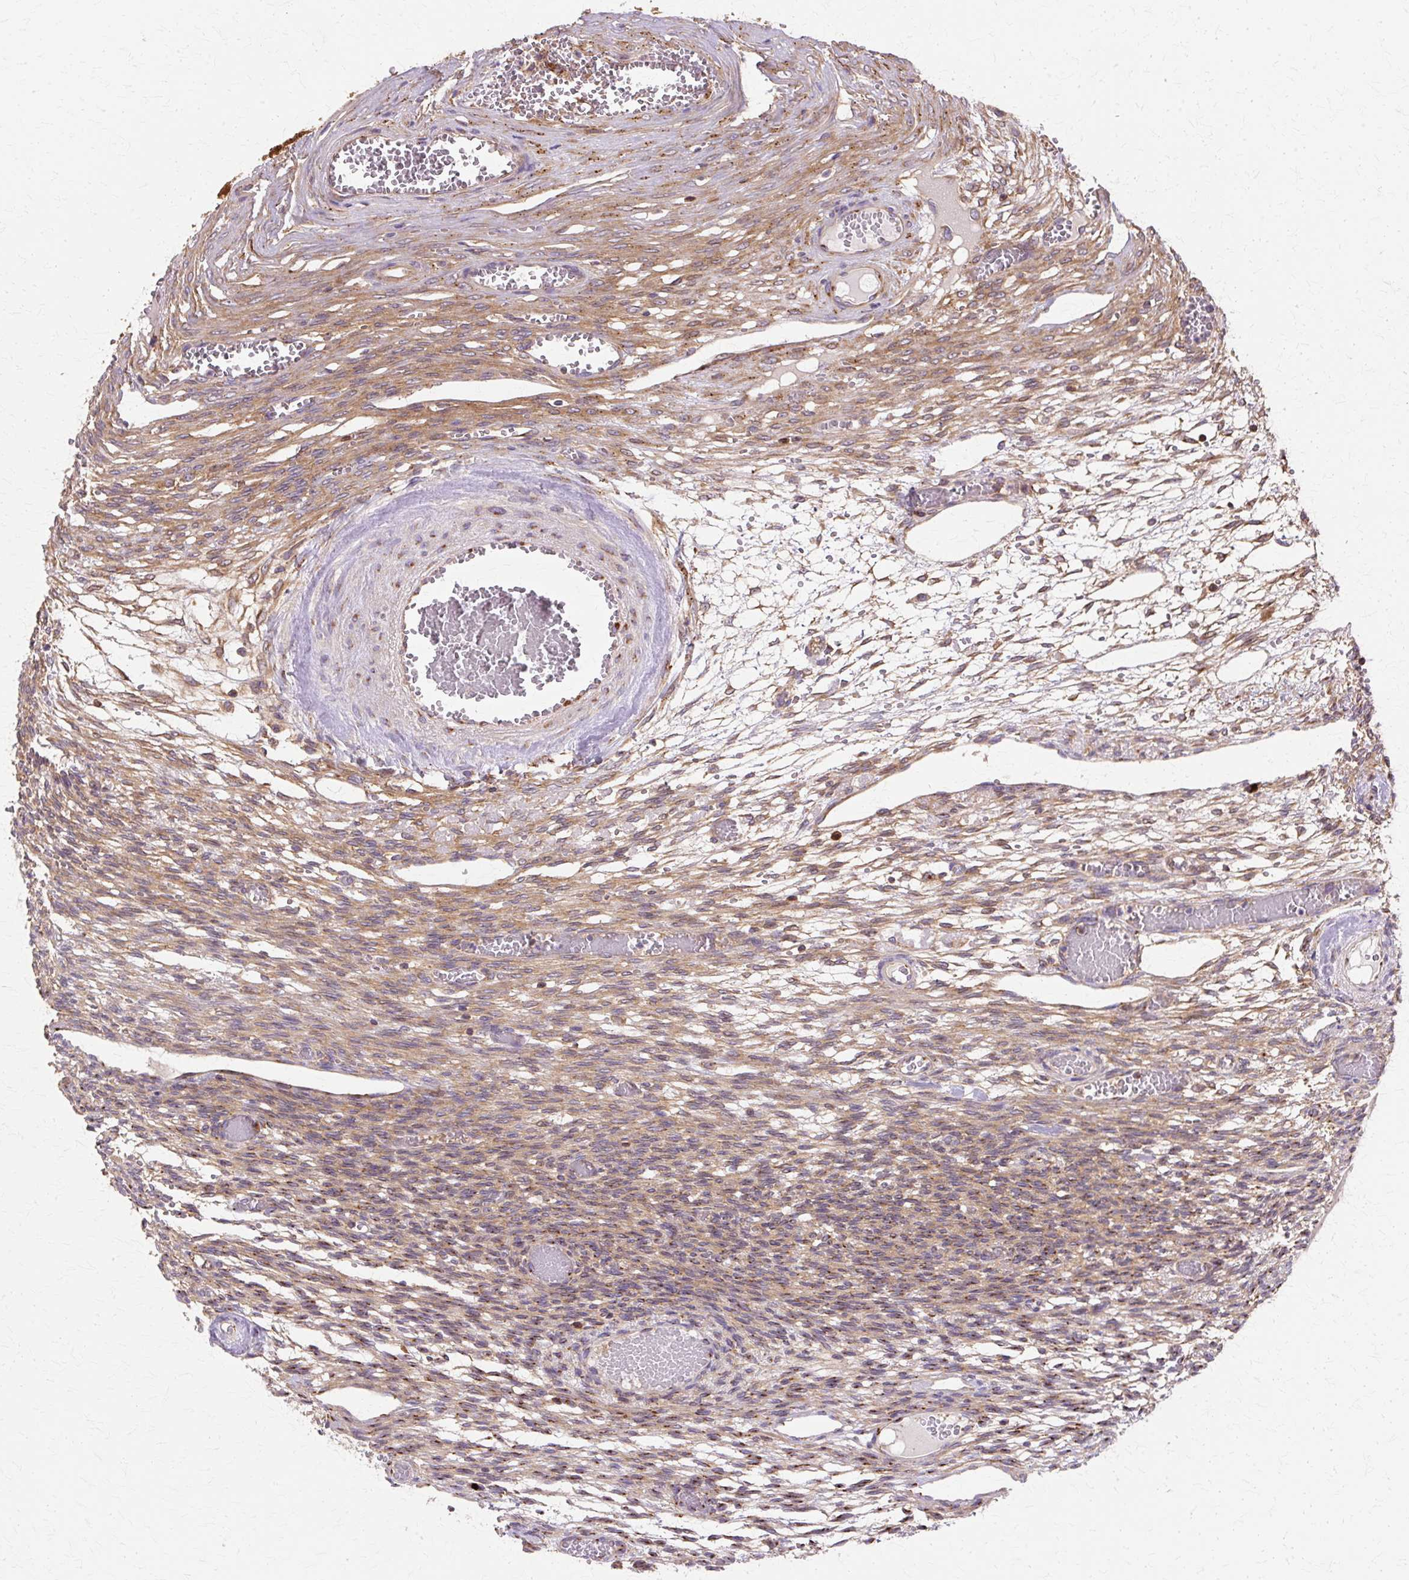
{"staining": {"intensity": "strong", "quantity": ">75%", "location": "cytoplasmic/membranous"}, "tissue": "ovary", "cell_type": "Follicle cells", "image_type": "normal", "snomed": [{"axis": "morphology", "description": "Normal tissue, NOS"}, {"axis": "topography", "description": "Ovary"}], "caption": "An image of human ovary stained for a protein exhibits strong cytoplasmic/membranous brown staining in follicle cells.", "gene": "COPB1", "patient": {"sex": "female", "age": 67}}